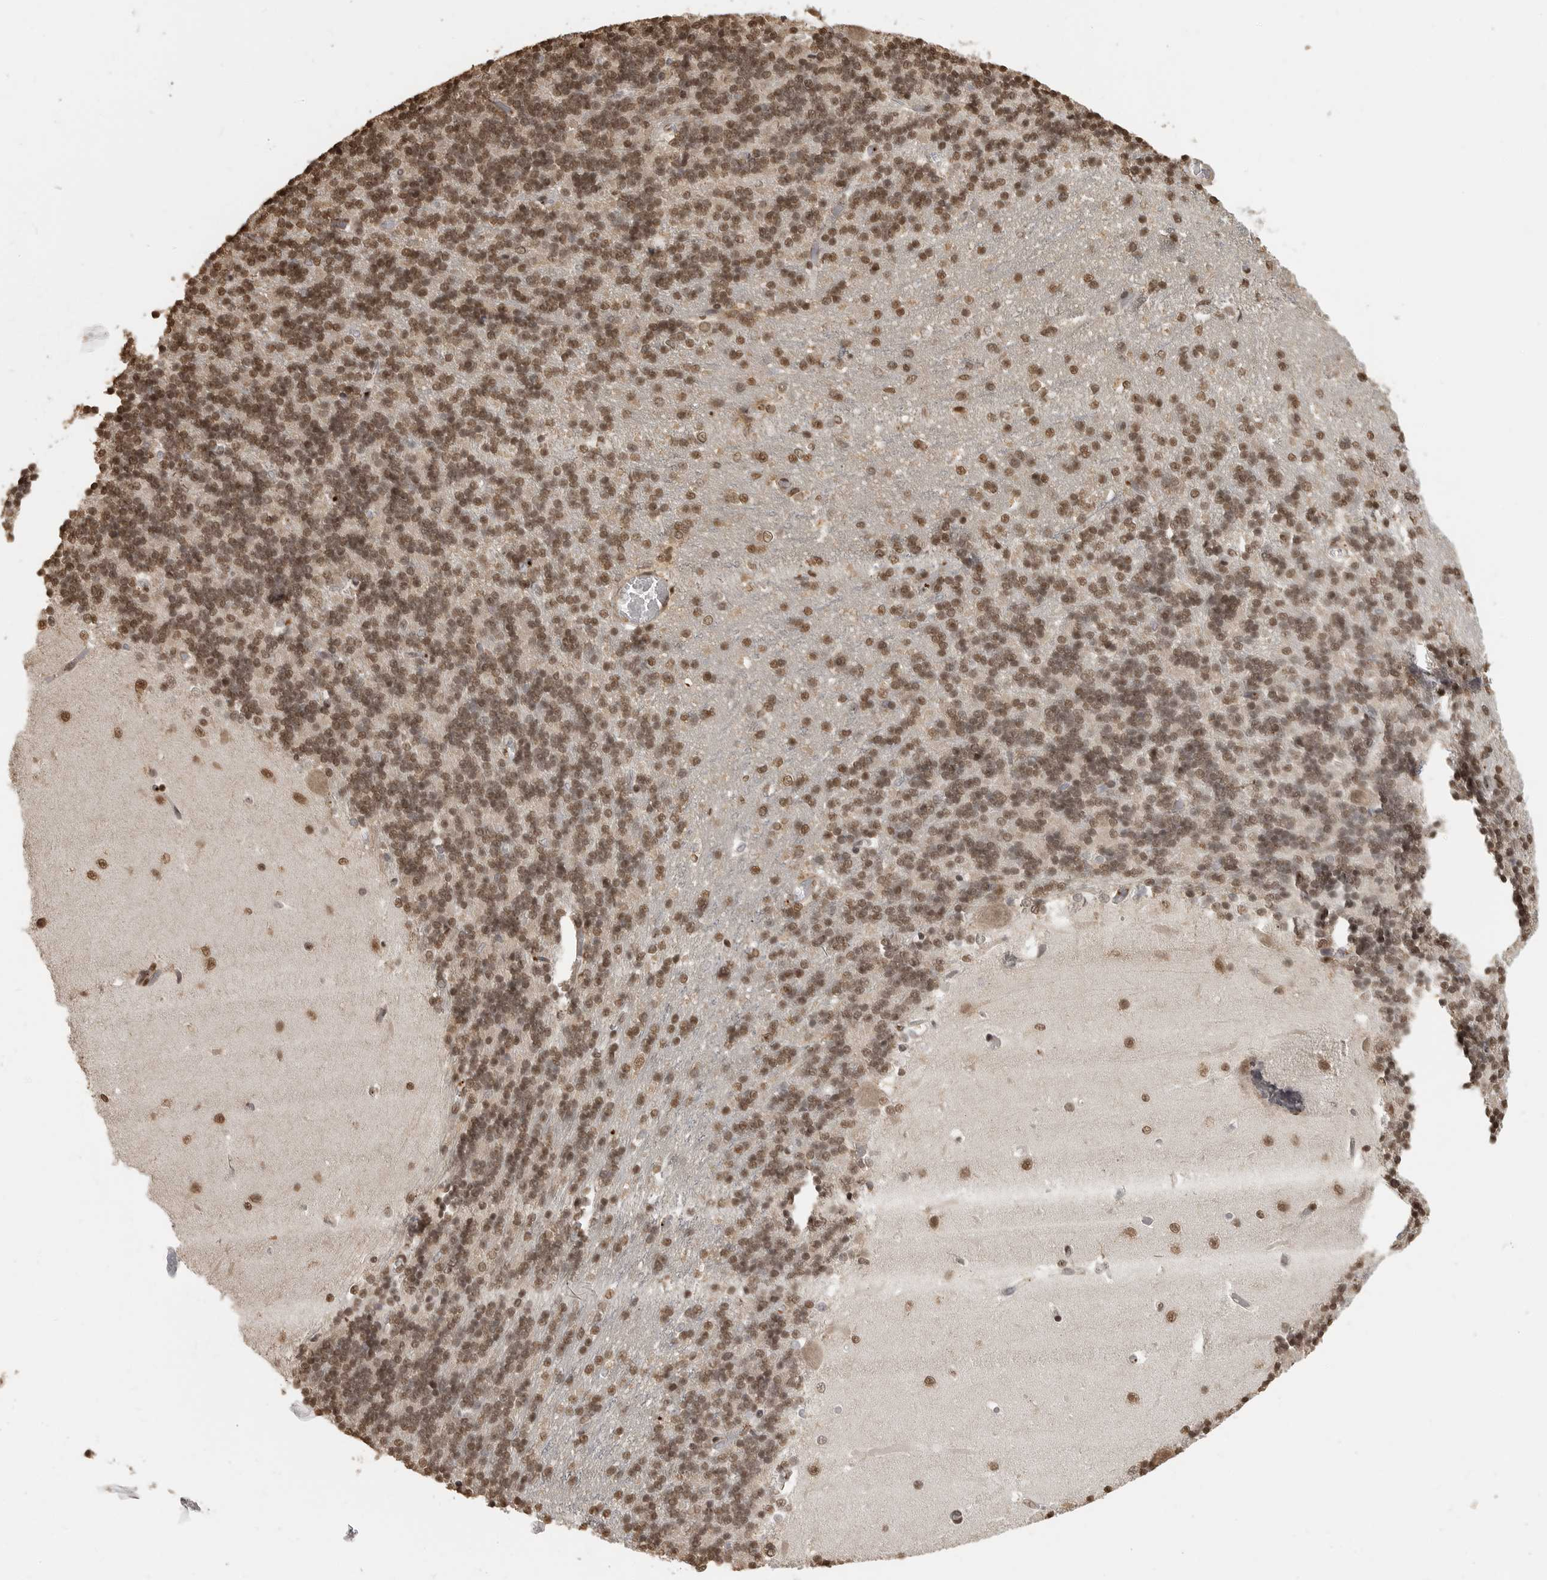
{"staining": {"intensity": "moderate", "quantity": ">75%", "location": "nuclear"}, "tissue": "cerebellum", "cell_type": "Cells in granular layer", "image_type": "normal", "snomed": [{"axis": "morphology", "description": "Normal tissue, NOS"}, {"axis": "topography", "description": "Cerebellum"}], "caption": "Immunohistochemistry (IHC) of normal human cerebellum reveals medium levels of moderate nuclear expression in about >75% of cells in granular layer. Immunohistochemistry stains the protein of interest in brown and the nuclei are stained blue.", "gene": "CLOCK", "patient": {"sex": "male", "age": 37}}